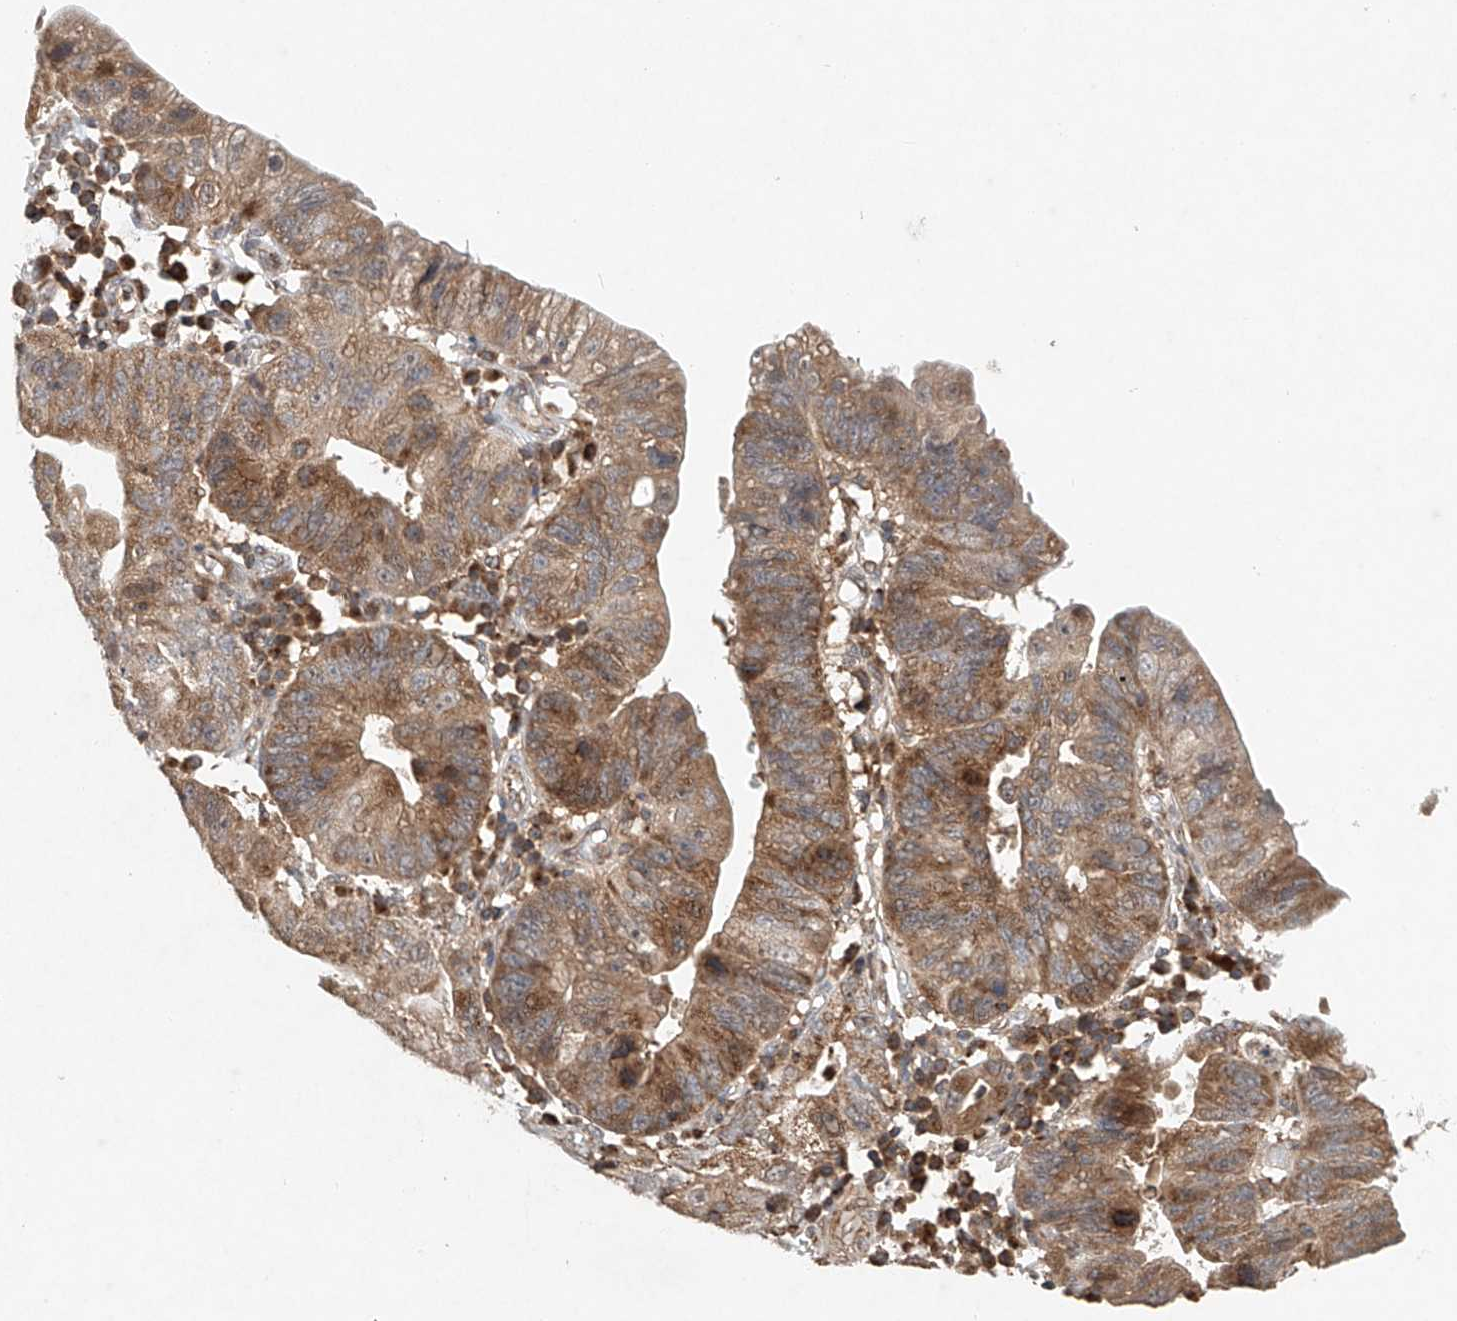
{"staining": {"intensity": "moderate", "quantity": ">75%", "location": "cytoplasmic/membranous"}, "tissue": "stomach cancer", "cell_type": "Tumor cells", "image_type": "cancer", "snomed": [{"axis": "morphology", "description": "Adenocarcinoma, NOS"}, {"axis": "topography", "description": "Stomach"}], "caption": "High-magnification brightfield microscopy of stomach adenocarcinoma stained with DAB (3,3'-diaminobenzidine) (brown) and counterstained with hematoxylin (blue). tumor cells exhibit moderate cytoplasmic/membranous staining is present in about>75% of cells.", "gene": "DCAF11", "patient": {"sex": "male", "age": 59}}